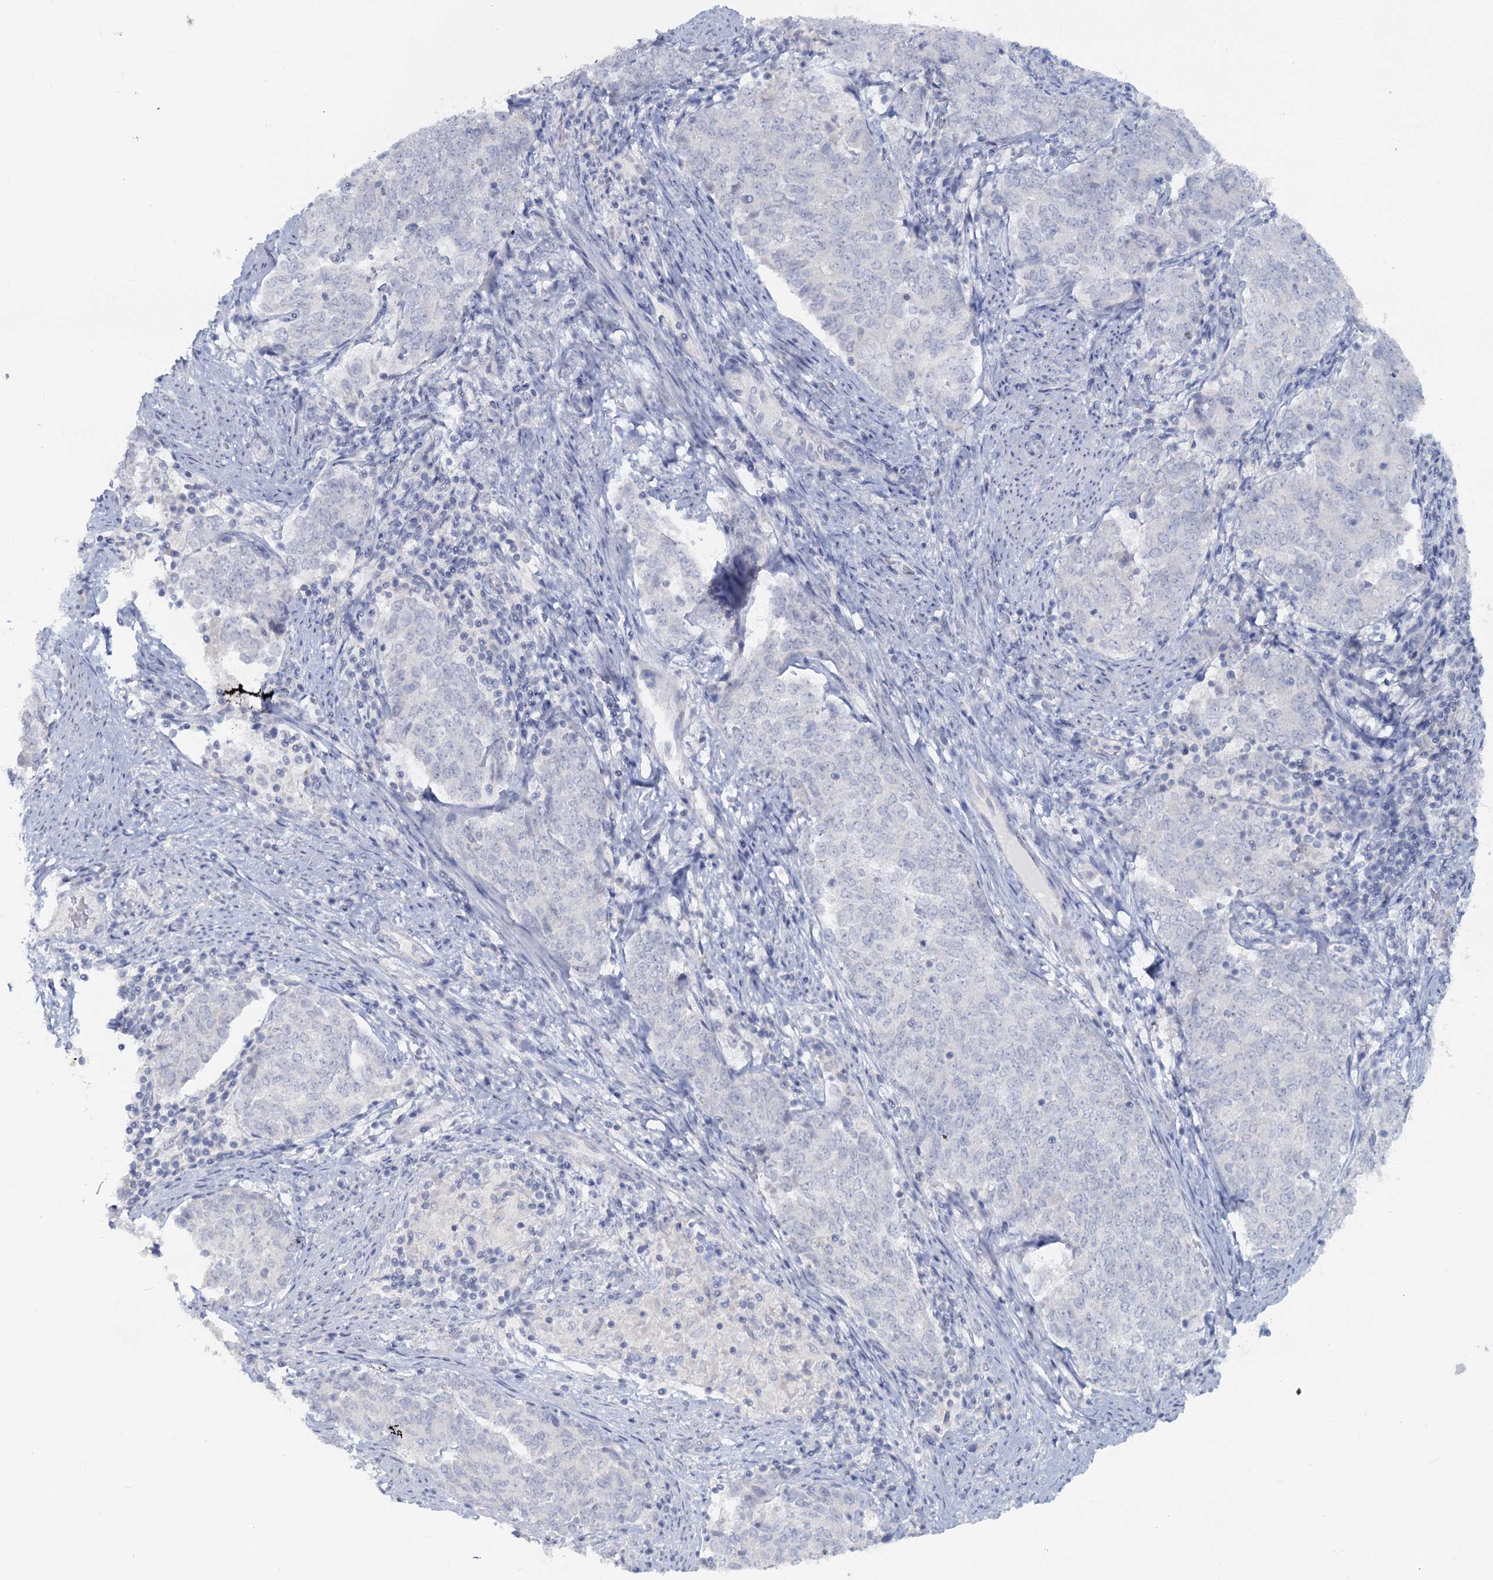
{"staining": {"intensity": "negative", "quantity": "none", "location": "none"}, "tissue": "endometrial cancer", "cell_type": "Tumor cells", "image_type": "cancer", "snomed": [{"axis": "morphology", "description": "Adenocarcinoma, NOS"}, {"axis": "topography", "description": "Endometrium"}], "caption": "An immunohistochemistry (IHC) histopathology image of adenocarcinoma (endometrial) is shown. There is no staining in tumor cells of adenocarcinoma (endometrial).", "gene": "CHGA", "patient": {"sex": "female", "age": 80}}